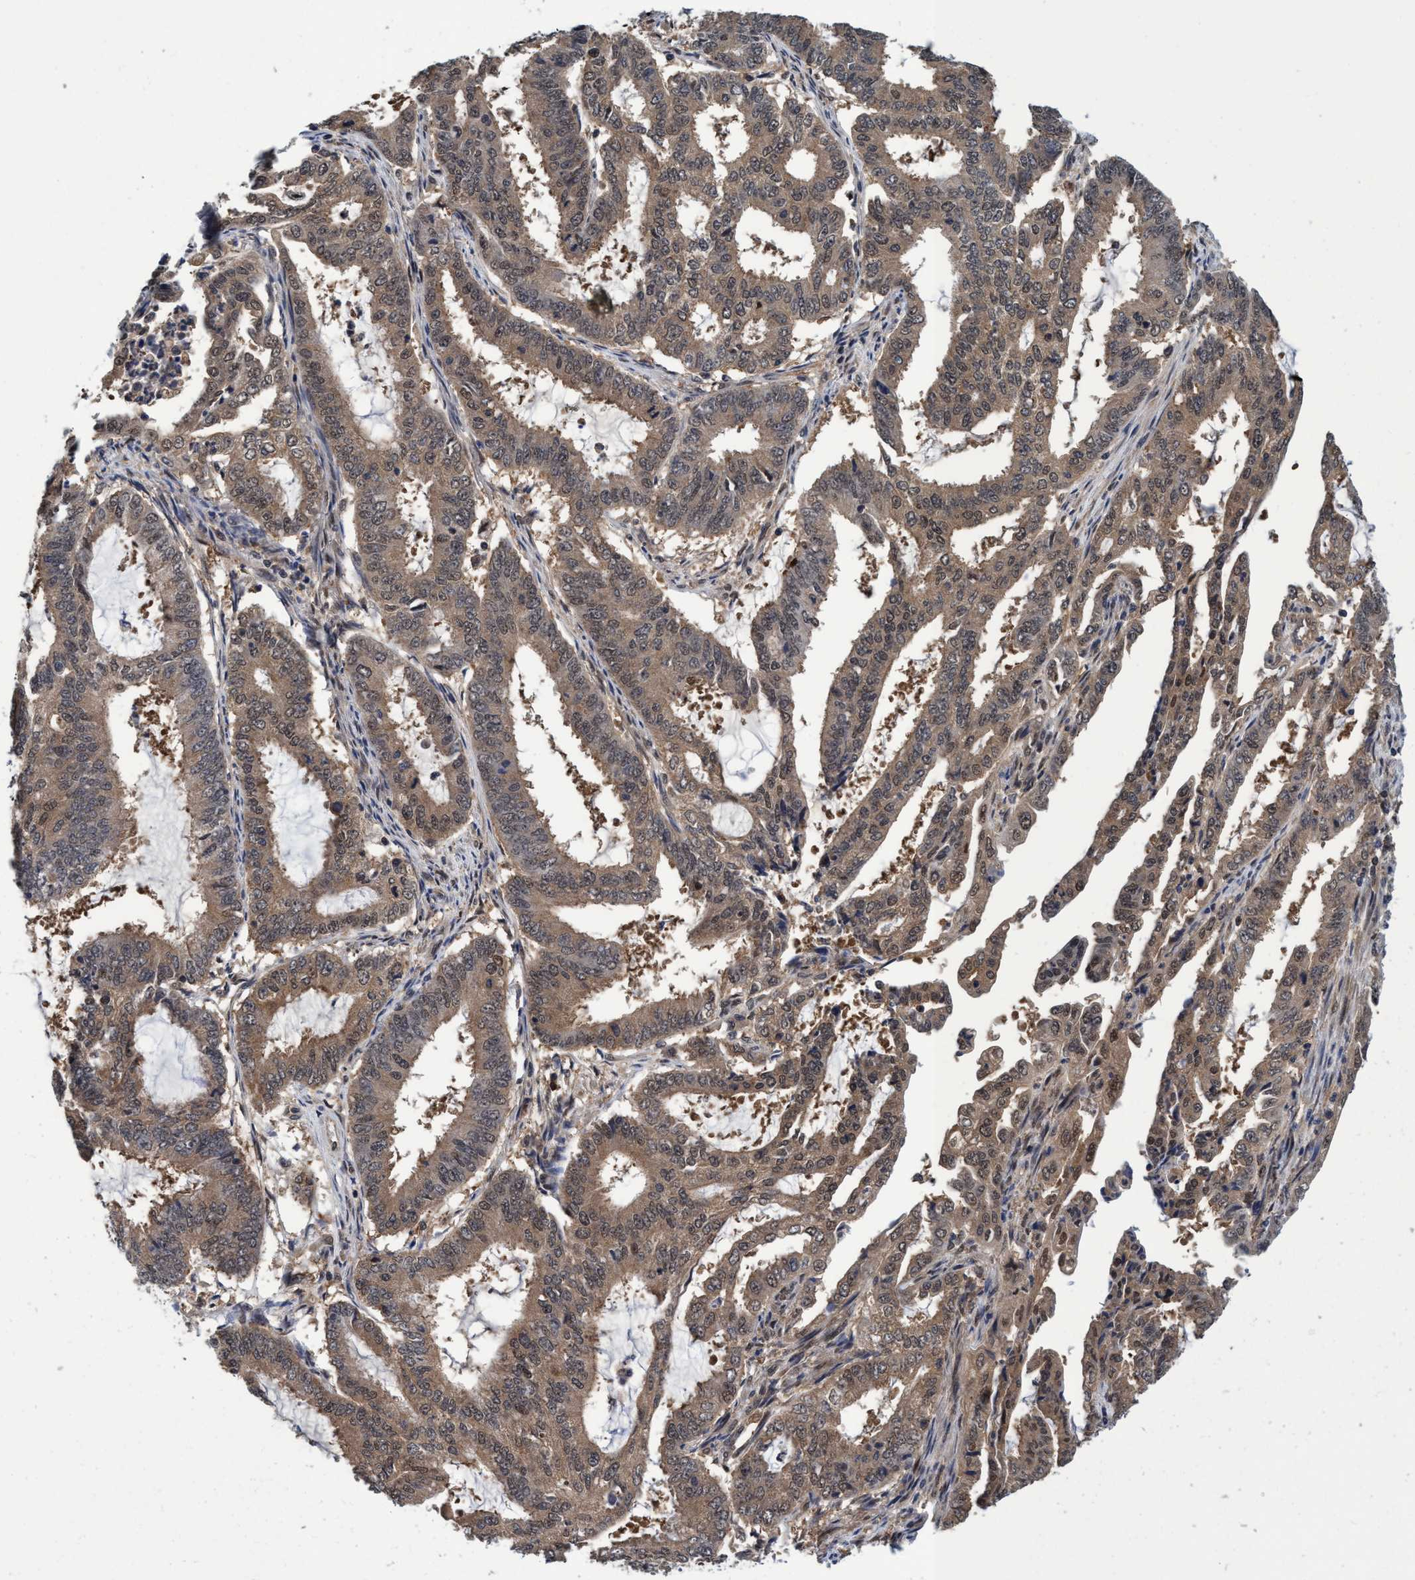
{"staining": {"intensity": "weak", "quantity": ">75%", "location": "cytoplasmic/membranous"}, "tissue": "endometrial cancer", "cell_type": "Tumor cells", "image_type": "cancer", "snomed": [{"axis": "morphology", "description": "Adenocarcinoma, NOS"}, {"axis": "topography", "description": "Endometrium"}], "caption": "About >75% of tumor cells in human endometrial adenocarcinoma exhibit weak cytoplasmic/membranous protein staining as visualized by brown immunohistochemical staining.", "gene": "PSMD12", "patient": {"sex": "female", "age": 51}}